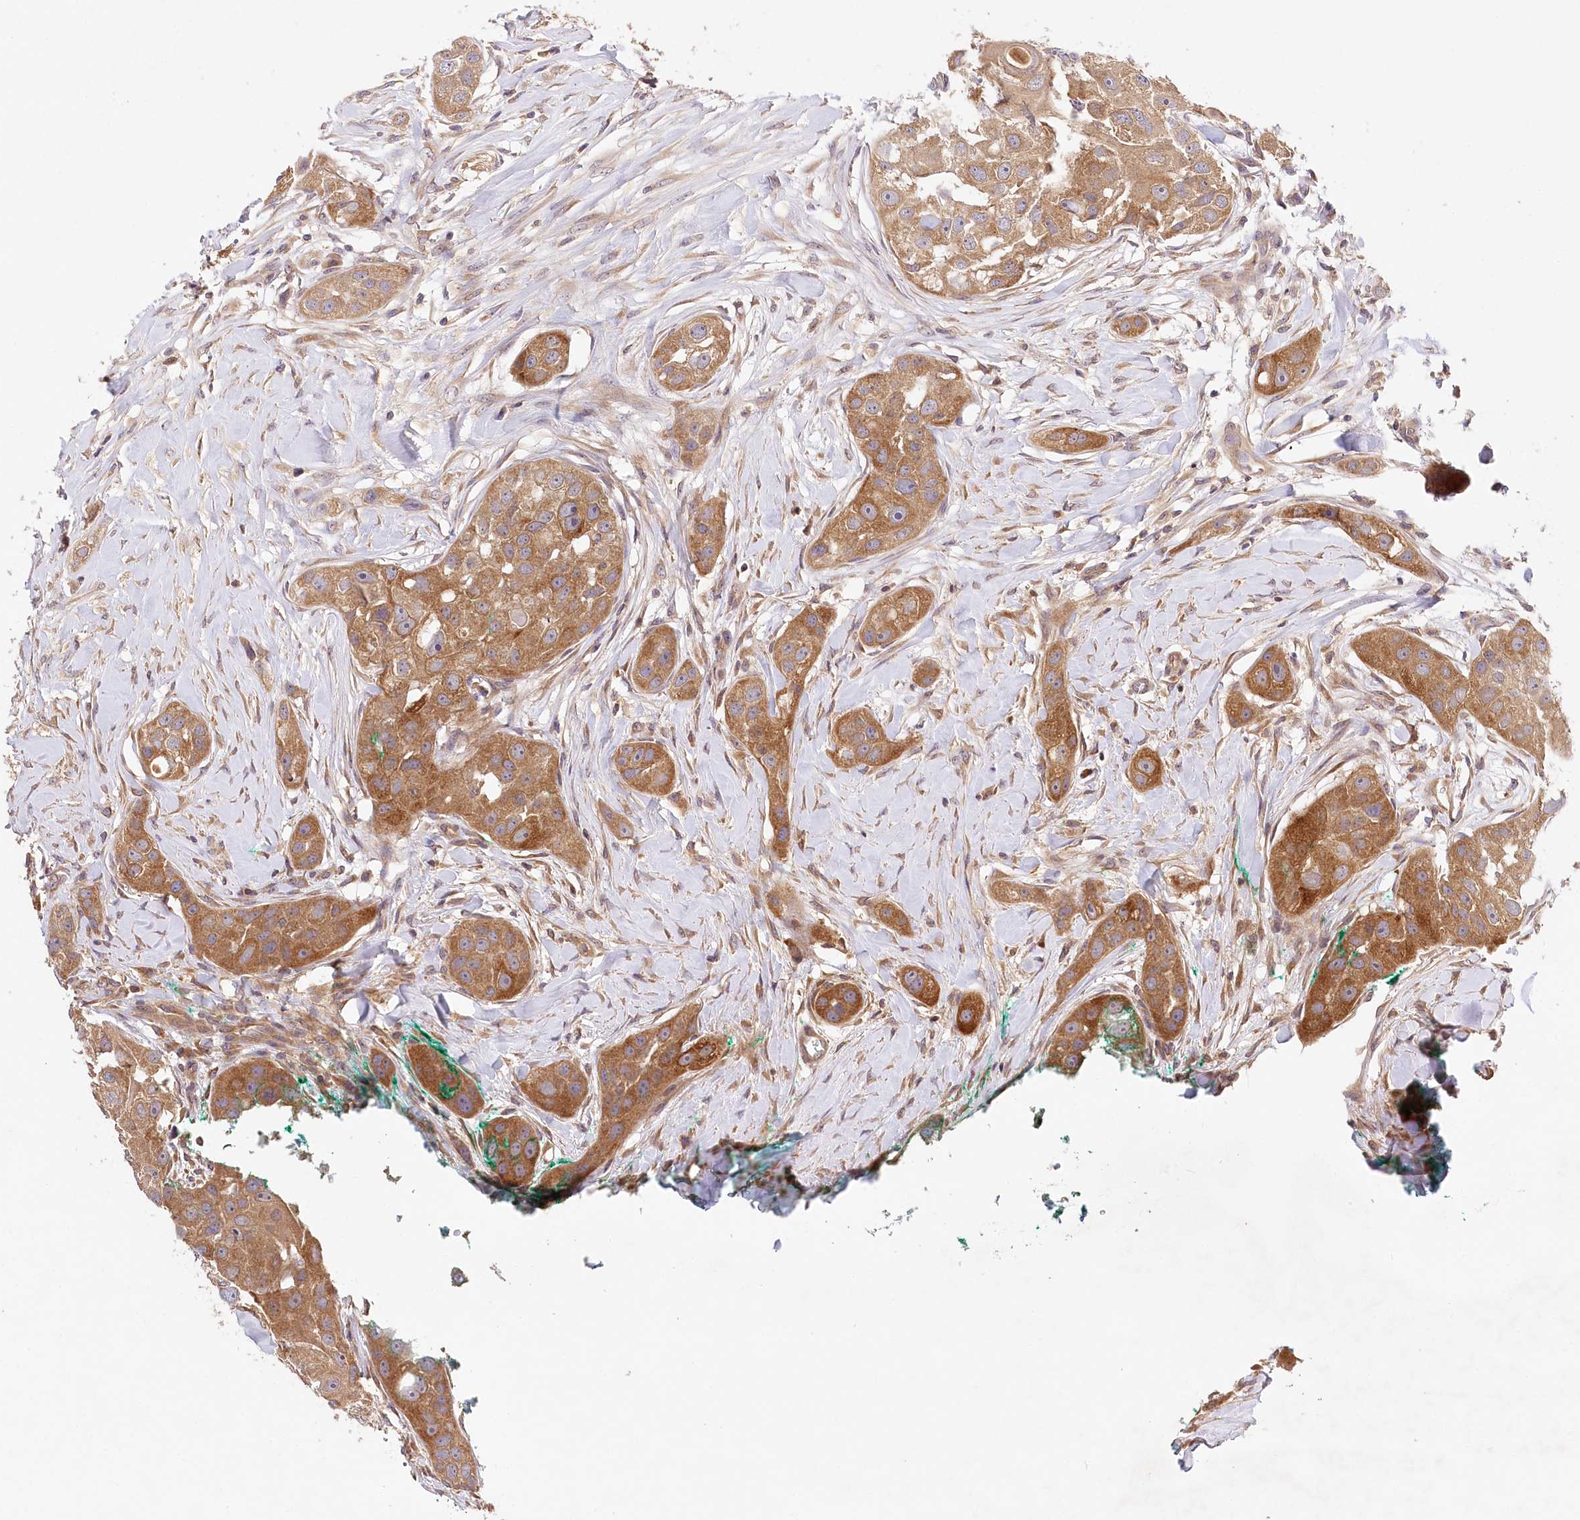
{"staining": {"intensity": "moderate", "quantity": ">75%", "location": "cytoplasmic/membranous"}, "tissue": "head and neck cancer", "cell_type": "Tumor cells", "image_type": "cancer", "snomed": [{"axis": "morphology", "description": "Normal tissue, NOS"}, {"axis": "morphology", "description": "Squamous cell carcinoma, NOS"}, {"axis": "topography", "description": "Skeletal muscle"}, {"axis": "topography", "description": "Head-Neck"}], "caption": "A brown stain labels moderate cytoplasmic/membranous staining of a protein in squamous cell carcinoma (head and neck) tumor cells. (DAB = brown stain, brightfield microscopy at high magnification).", "gene": "LSS", "patient": {"sex": "male", "age": 51}}